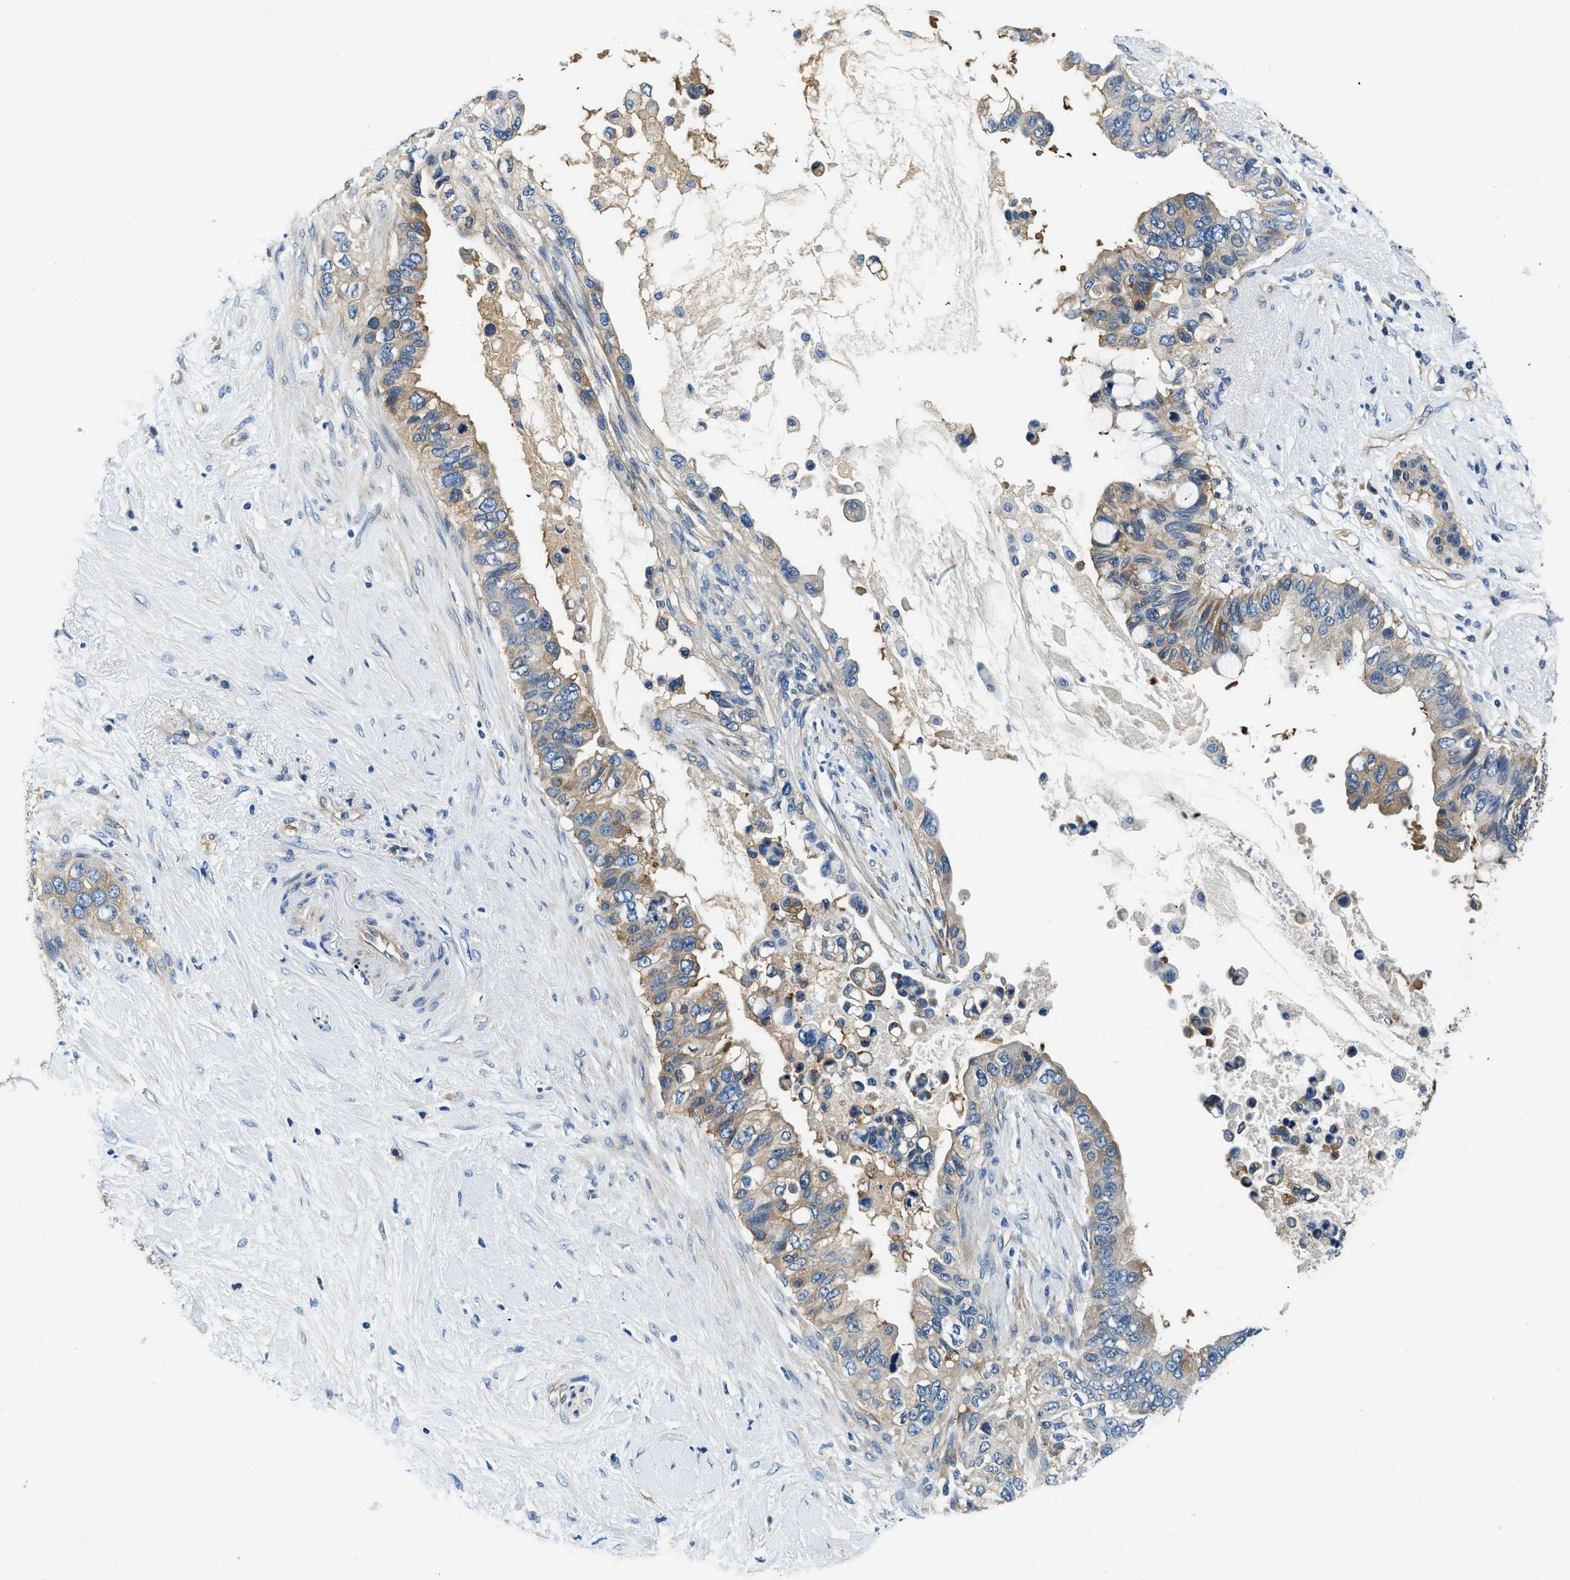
{"staining": {"intensity": "moderate", "quantity": ">75%", "location": "cytoplasmic/membranous"}, "tissue": "pancreatic cancer", "cell_type": "Tumor cells", "image_type": "cancer", "snomed": [{"axis": "morphology", "description": "Adenocarcinoma, NOS"}, {"axis": "topography", "description": "Pancreas"}], "caption": "Brown immunohistochemical staining in adenocarcinoma (pancreatic) reveals moderate cytoplasmic/membranous staining in approximately >75% of tumor cells.", "gene": "TWF1", "patient": {"sex": "female", "age": 56}}